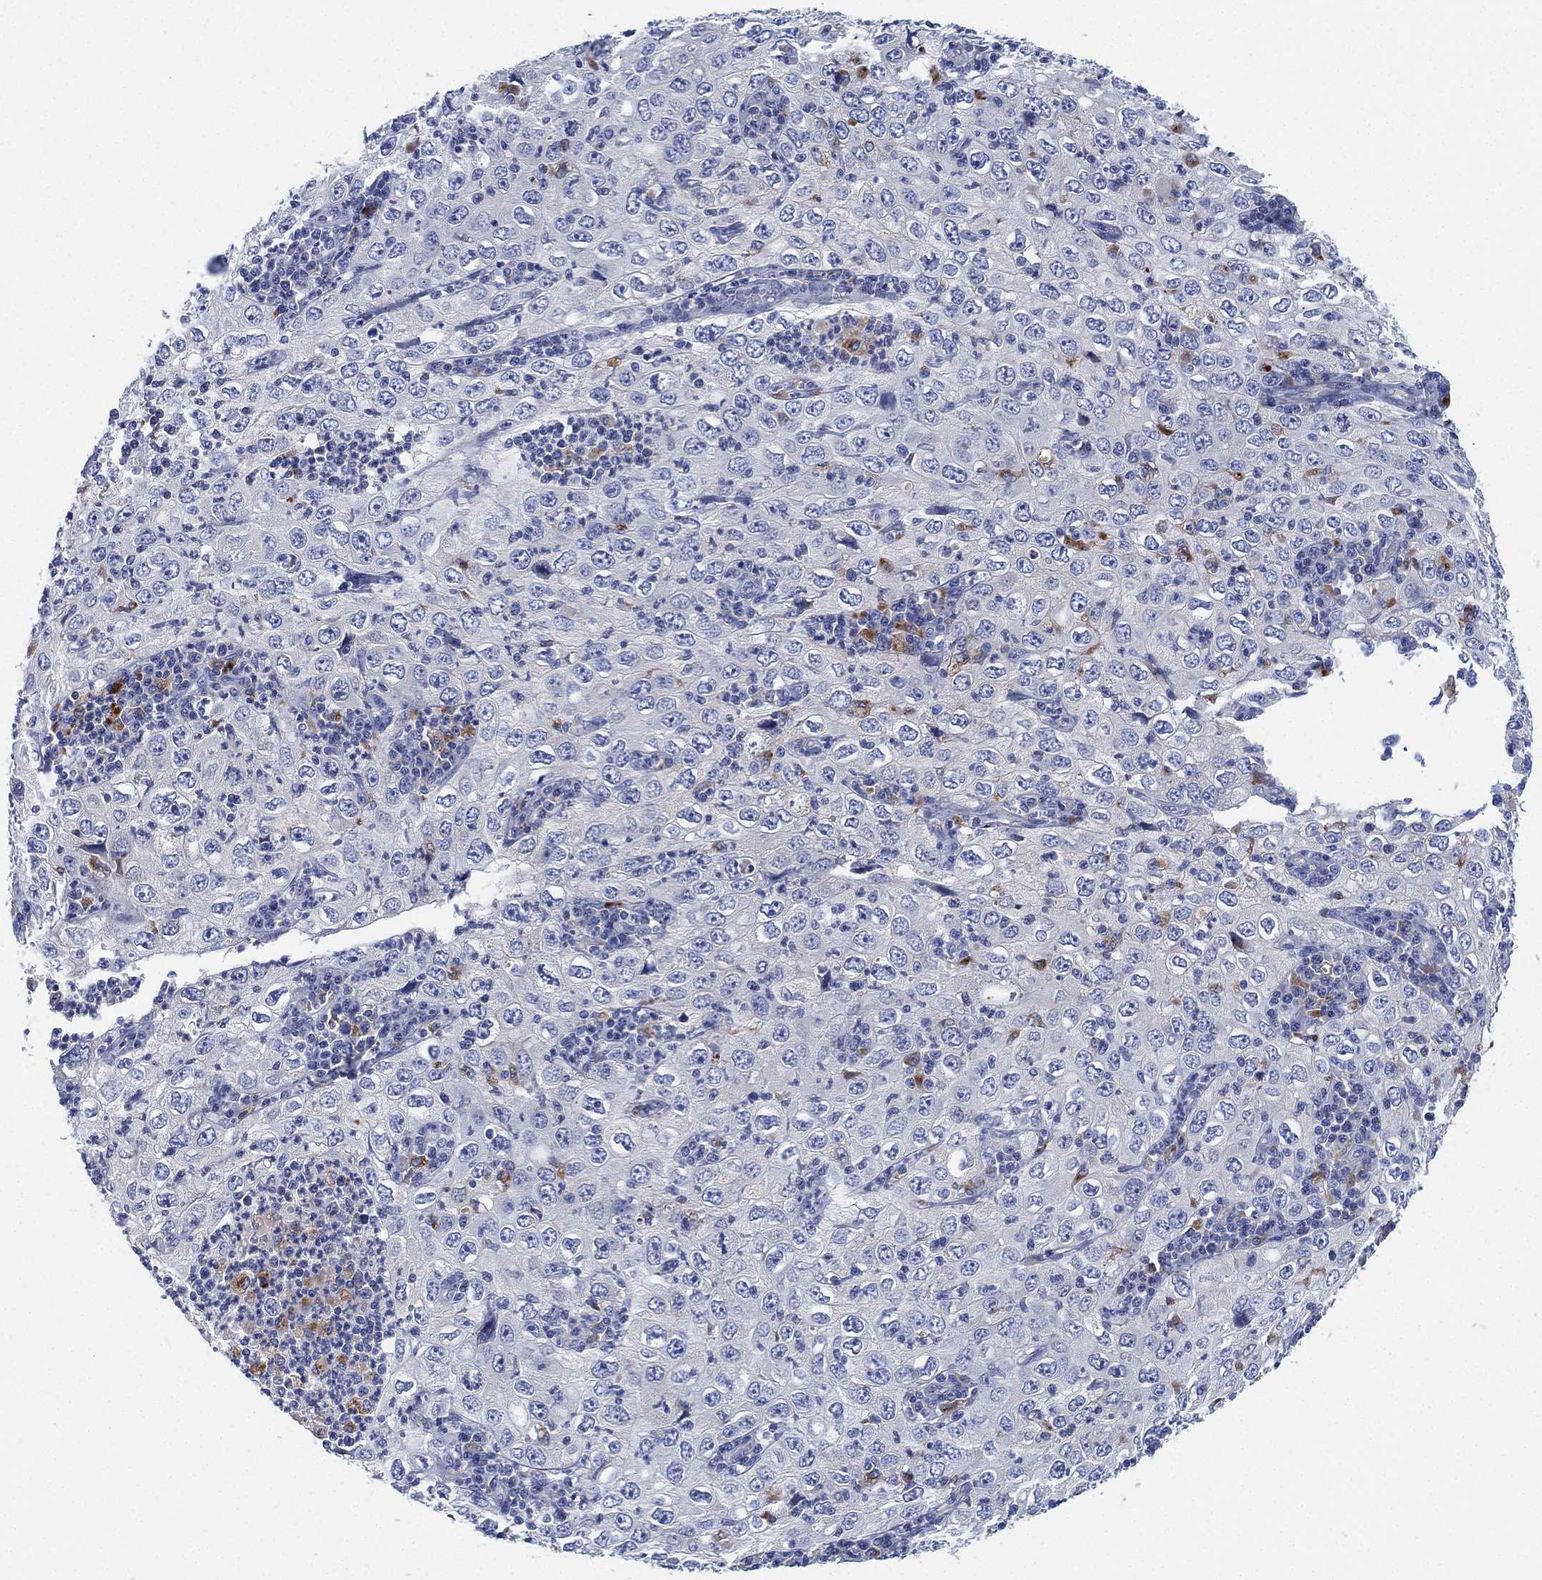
{"staining": {"intensity": "negative", "quantity": "none", "location": "none"}, "tissue": "cervical cancer", "cell_type": "Tumor cells", "image_type": "cancer", "snomed": [{"axis": "morphology", "description": "Squamous cell carcinoma, NOS"}, {"axis": "topography", "description": "Cervix"}], "caption": "Immunohistochemical staining of human squamous cell carcinoma (cervical) demonstrates no significant expression in tumor cells. (DAB (3,3'-diaminobenzidine) immunohistochemistry (IHC) visualized using brightfield microscopy, high magnification).", "gene": "GALNS", "patient": {"sex": "female", "age": 24}}